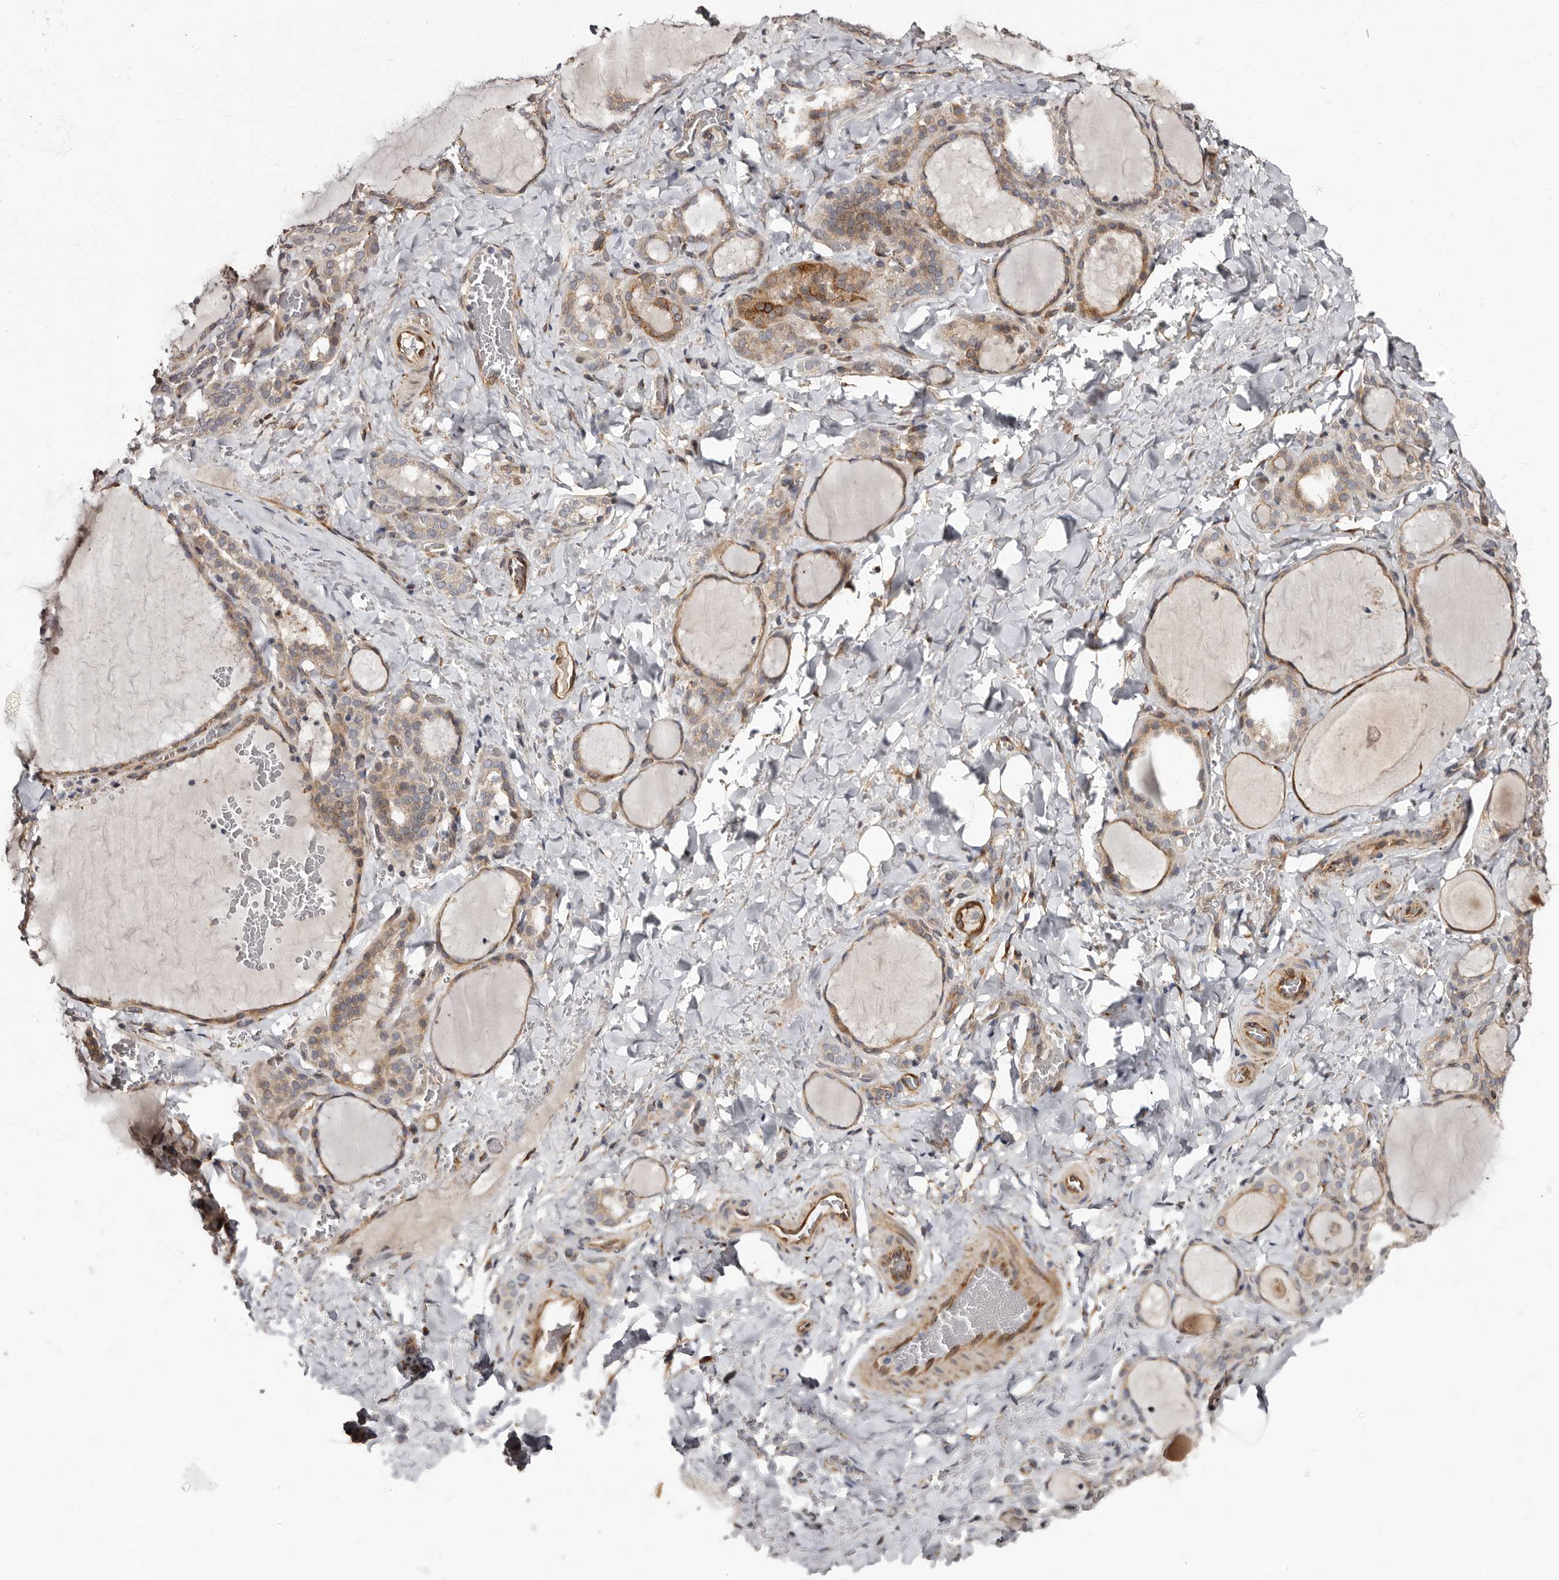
{"staining": {"intensity": "weak", "quantity": ">75%", "location": "cytoplasmic/membranous"}, "tissue": "thyroid gland", "cell_type": "Glandular cells", "image_type": "normal", "snomed": [{"axis": "morphology", "description": "Normal tissue, NOS"}, {"axis": "topography", "description": "Thyroid gland"}], "caption": "DAB (3,3'-diaminobenzidine) immunohistochemical staining of normal human thyroid gland demonstrates weak cytoplasmic/membranous protein positivity in about >75% of glandular cells.", "gene": "TBC1D22B", "patient": {"sex": "female", "age": 22}}